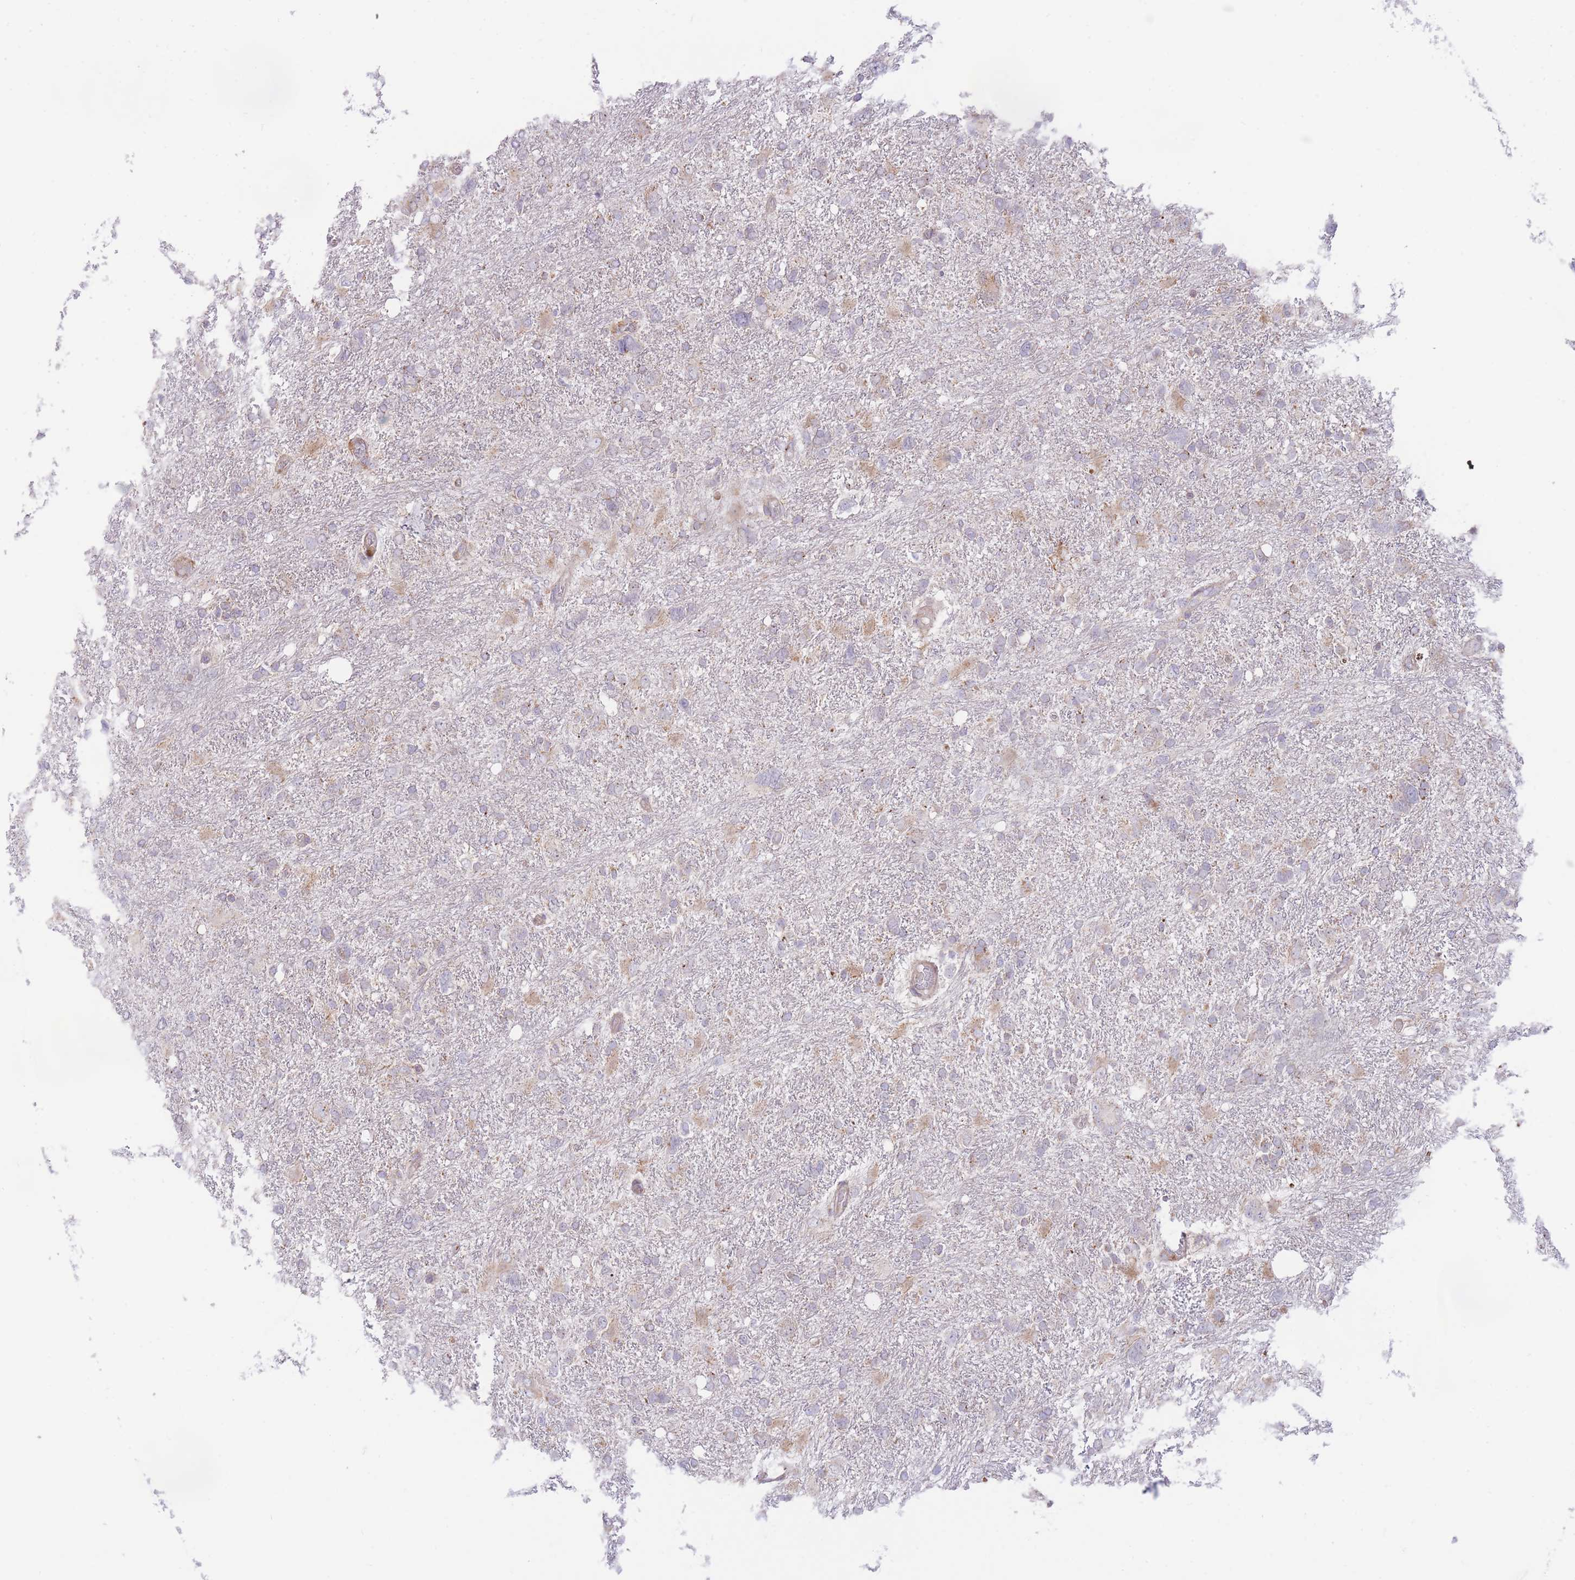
{"staining": {"intensity": "moderate", "quantity": "<25%", "location": "cytoplasmic/membranous"}, "tissue": "glioma", "cell_type": "Tumor cells", "image_type": "cancer", "snomed": [{"axis": "morphology", "description": "Glioma, malignant, High grade"}, {"axis": "topography", "description": "Brain"}], "caption": "Glioma stained with immunohistochemistry (IHC) exhibits moderate cytoplasmic/membranous staining in about <25% of tumor cells.", "gene": "BOLA2B", "patient": {"sex": "male", "age": 61}}